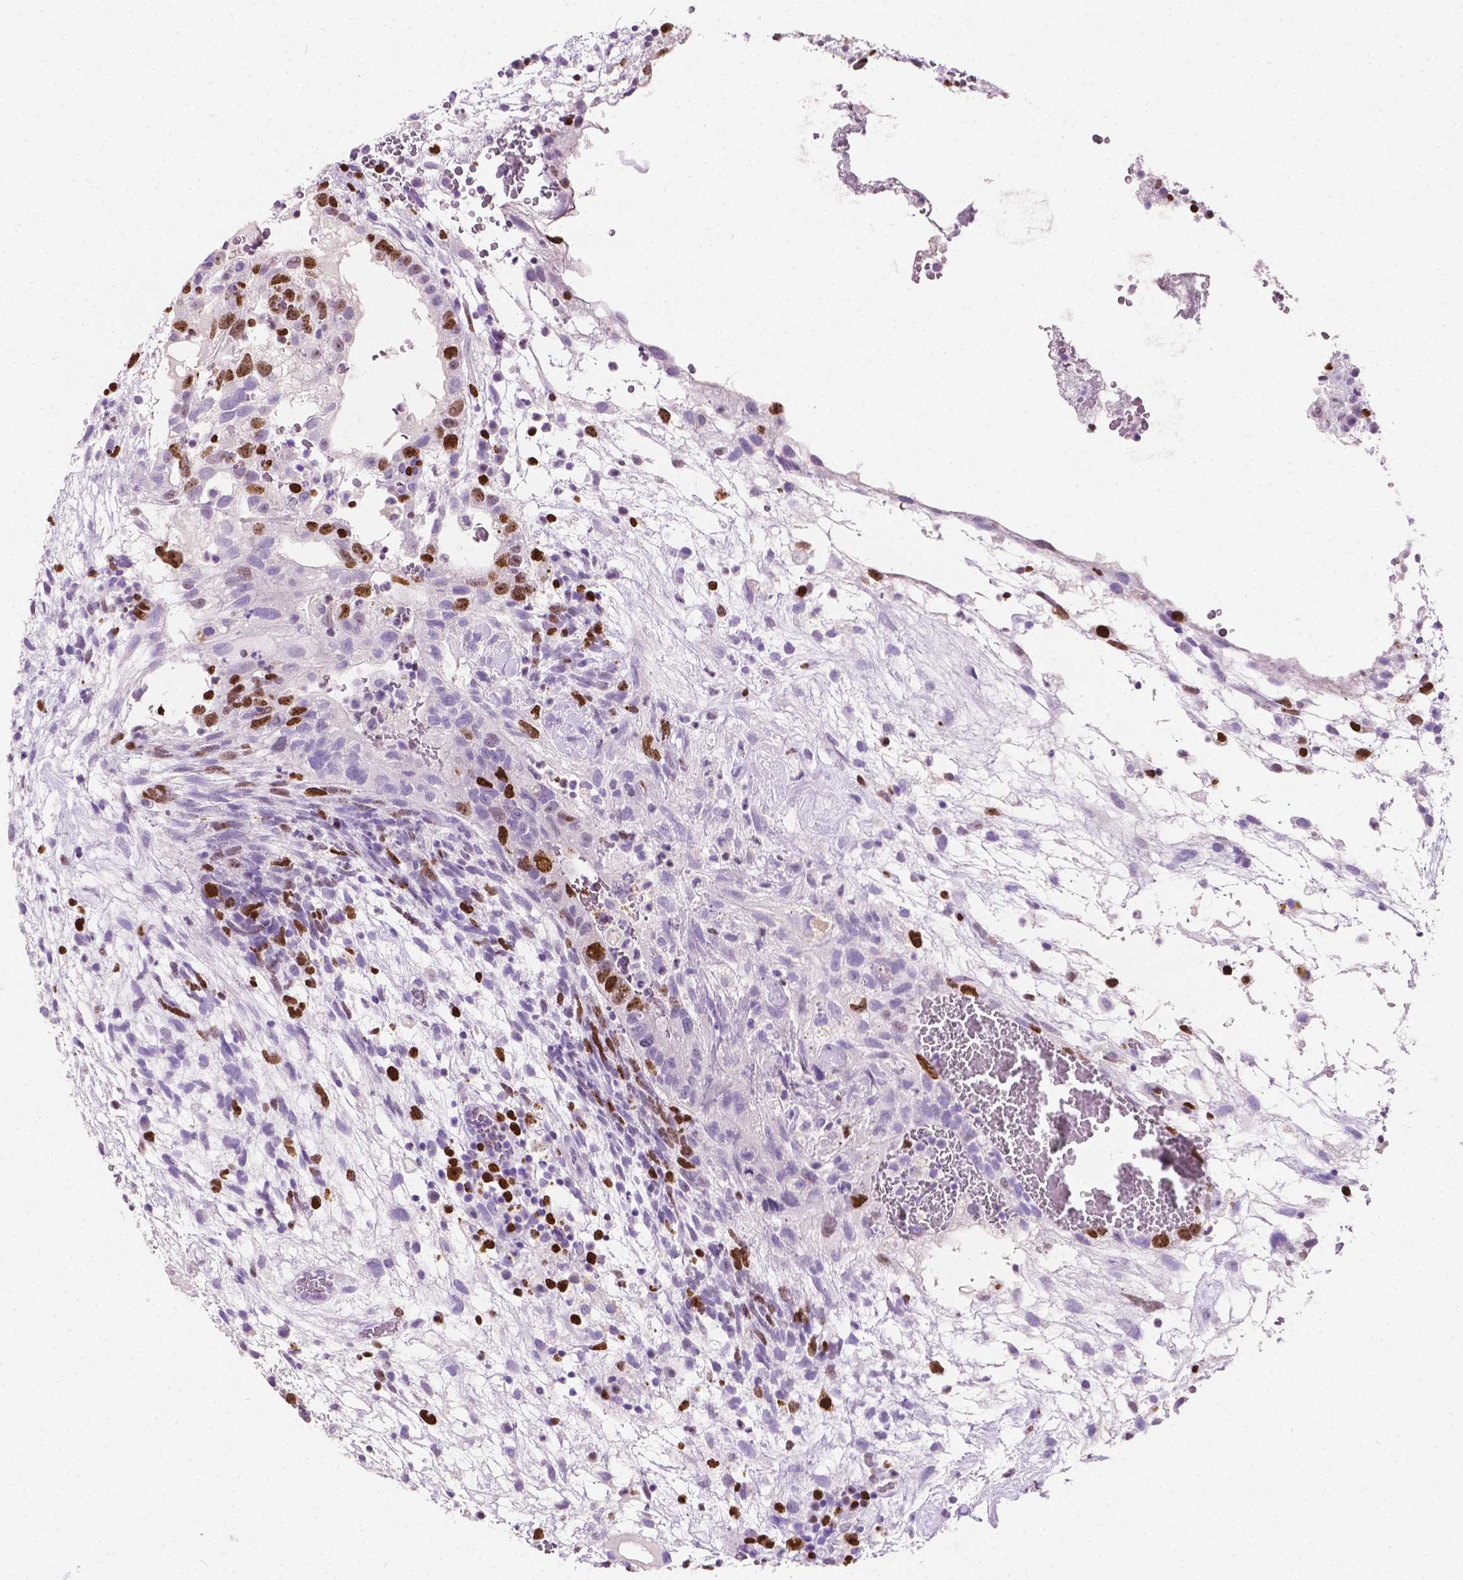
{"staining": {"intensity": "moderate", "quantity": "25%-75%", "location": "nuclear"}, "tissue": "testis cancer", "cell_type": "Tumor cells", "image_type": "cancer", "snomed": [{"axis": "morphology", "description": "Normal tissue, NOS"}, {"axis": "morphology", "description": "Carcinoma, Embryonal, NOS"}, {"axis": "topography", "description": "Testis"}], "caption": "A micrograph of testis cancer (embryonal carcinoma) stained for a protein demonstrates moderate nuclear brown staining in tumor cells.", "gene": "SIAH2", "patient": {"sex": "male", "age": 32}}